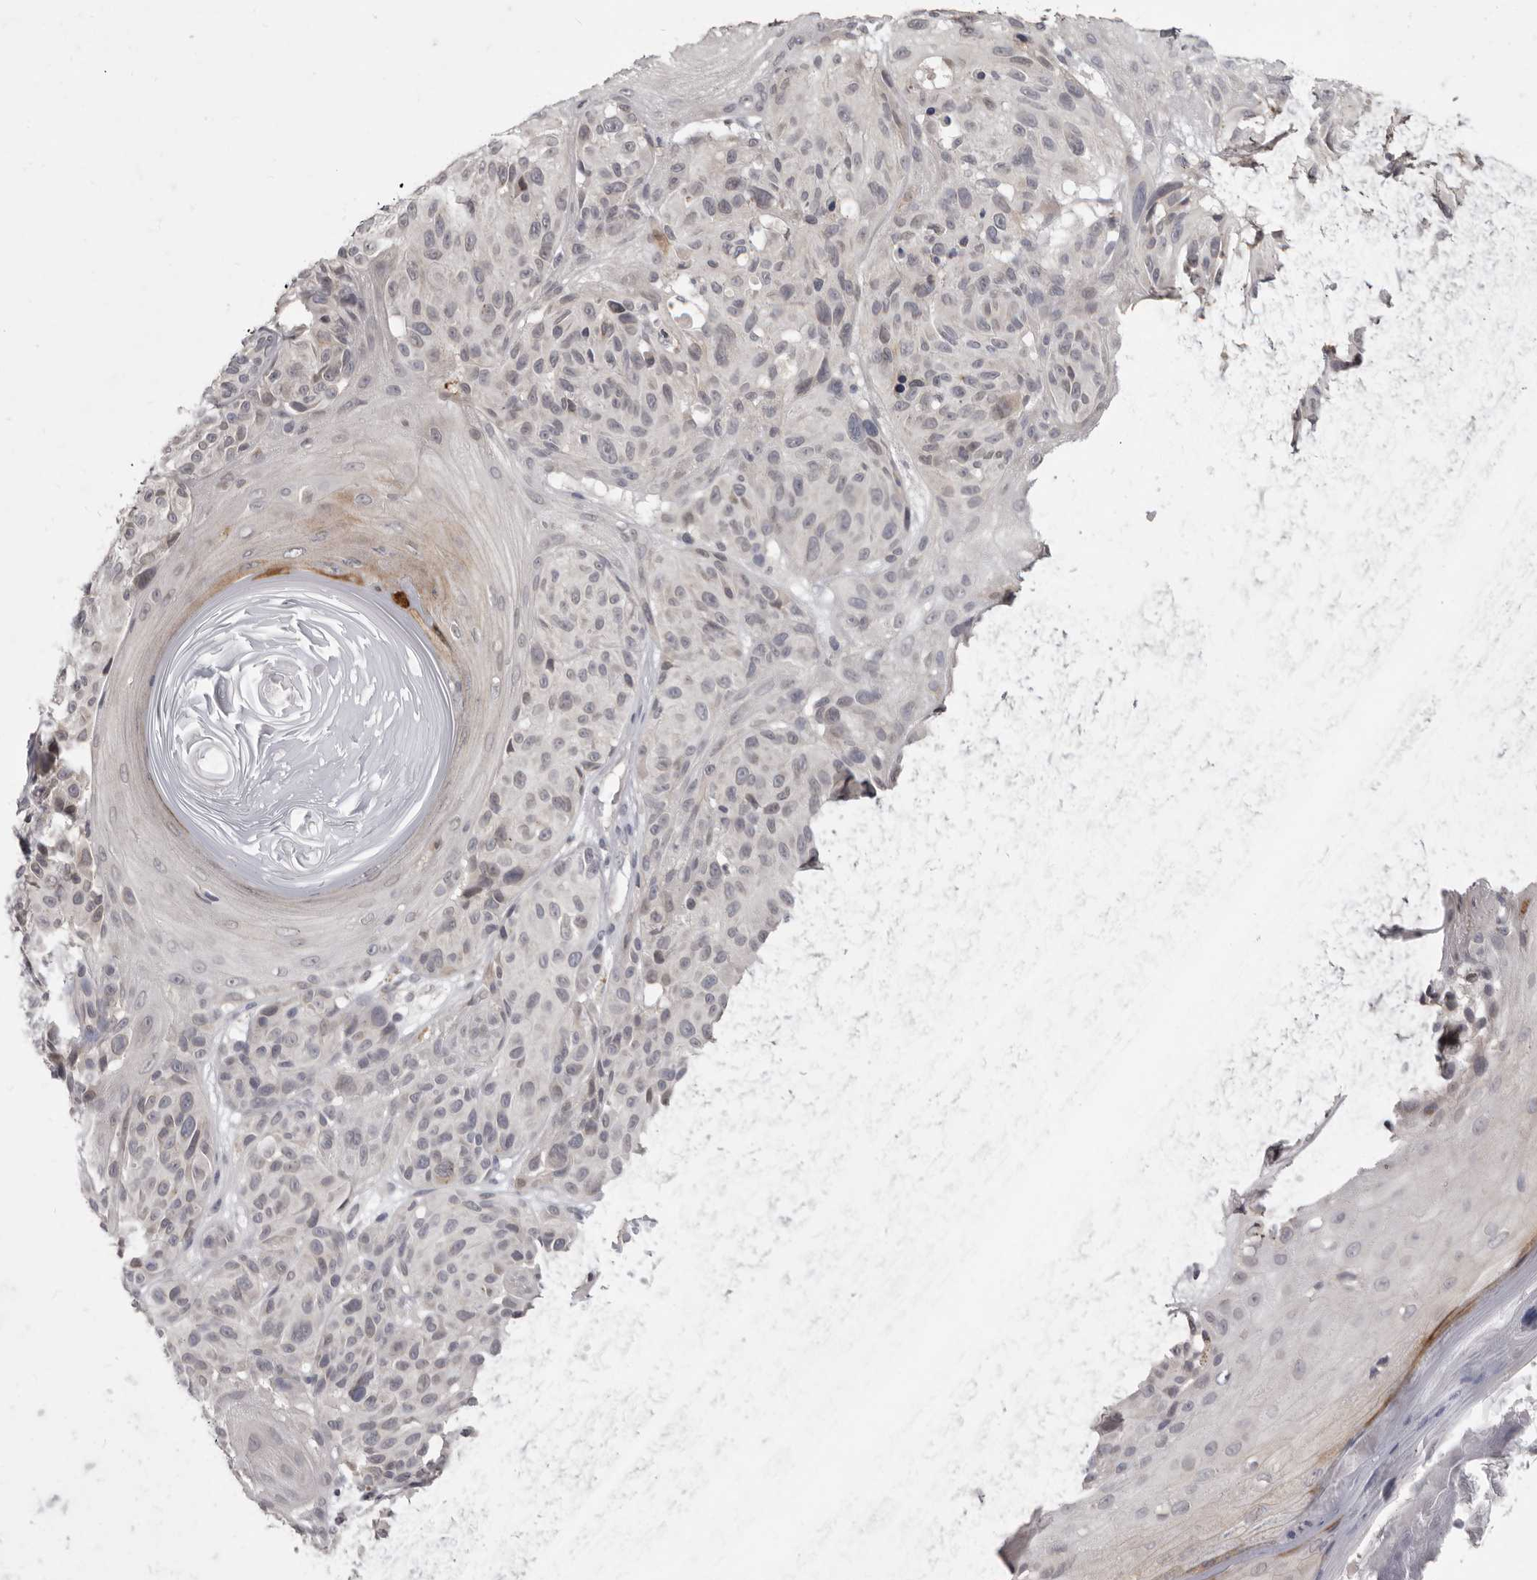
{"staining": {"intensity": "negative", "quantity": "none", "location": "none"}, "tissue": "melanoma", "cell_type": "Tumor cells", "image_type": "cancer", "snomed": [{"axis": "morphology", "description": "Malignant melanoma, NOS"}, {"axis": "topography", "description": "Skin"}], "caption": "Protein analysis of melanoma demonstrates no significant staining in tumor cells.", "gene": "SULT1E1", "patient": {"sex": "male", "age": 83}}